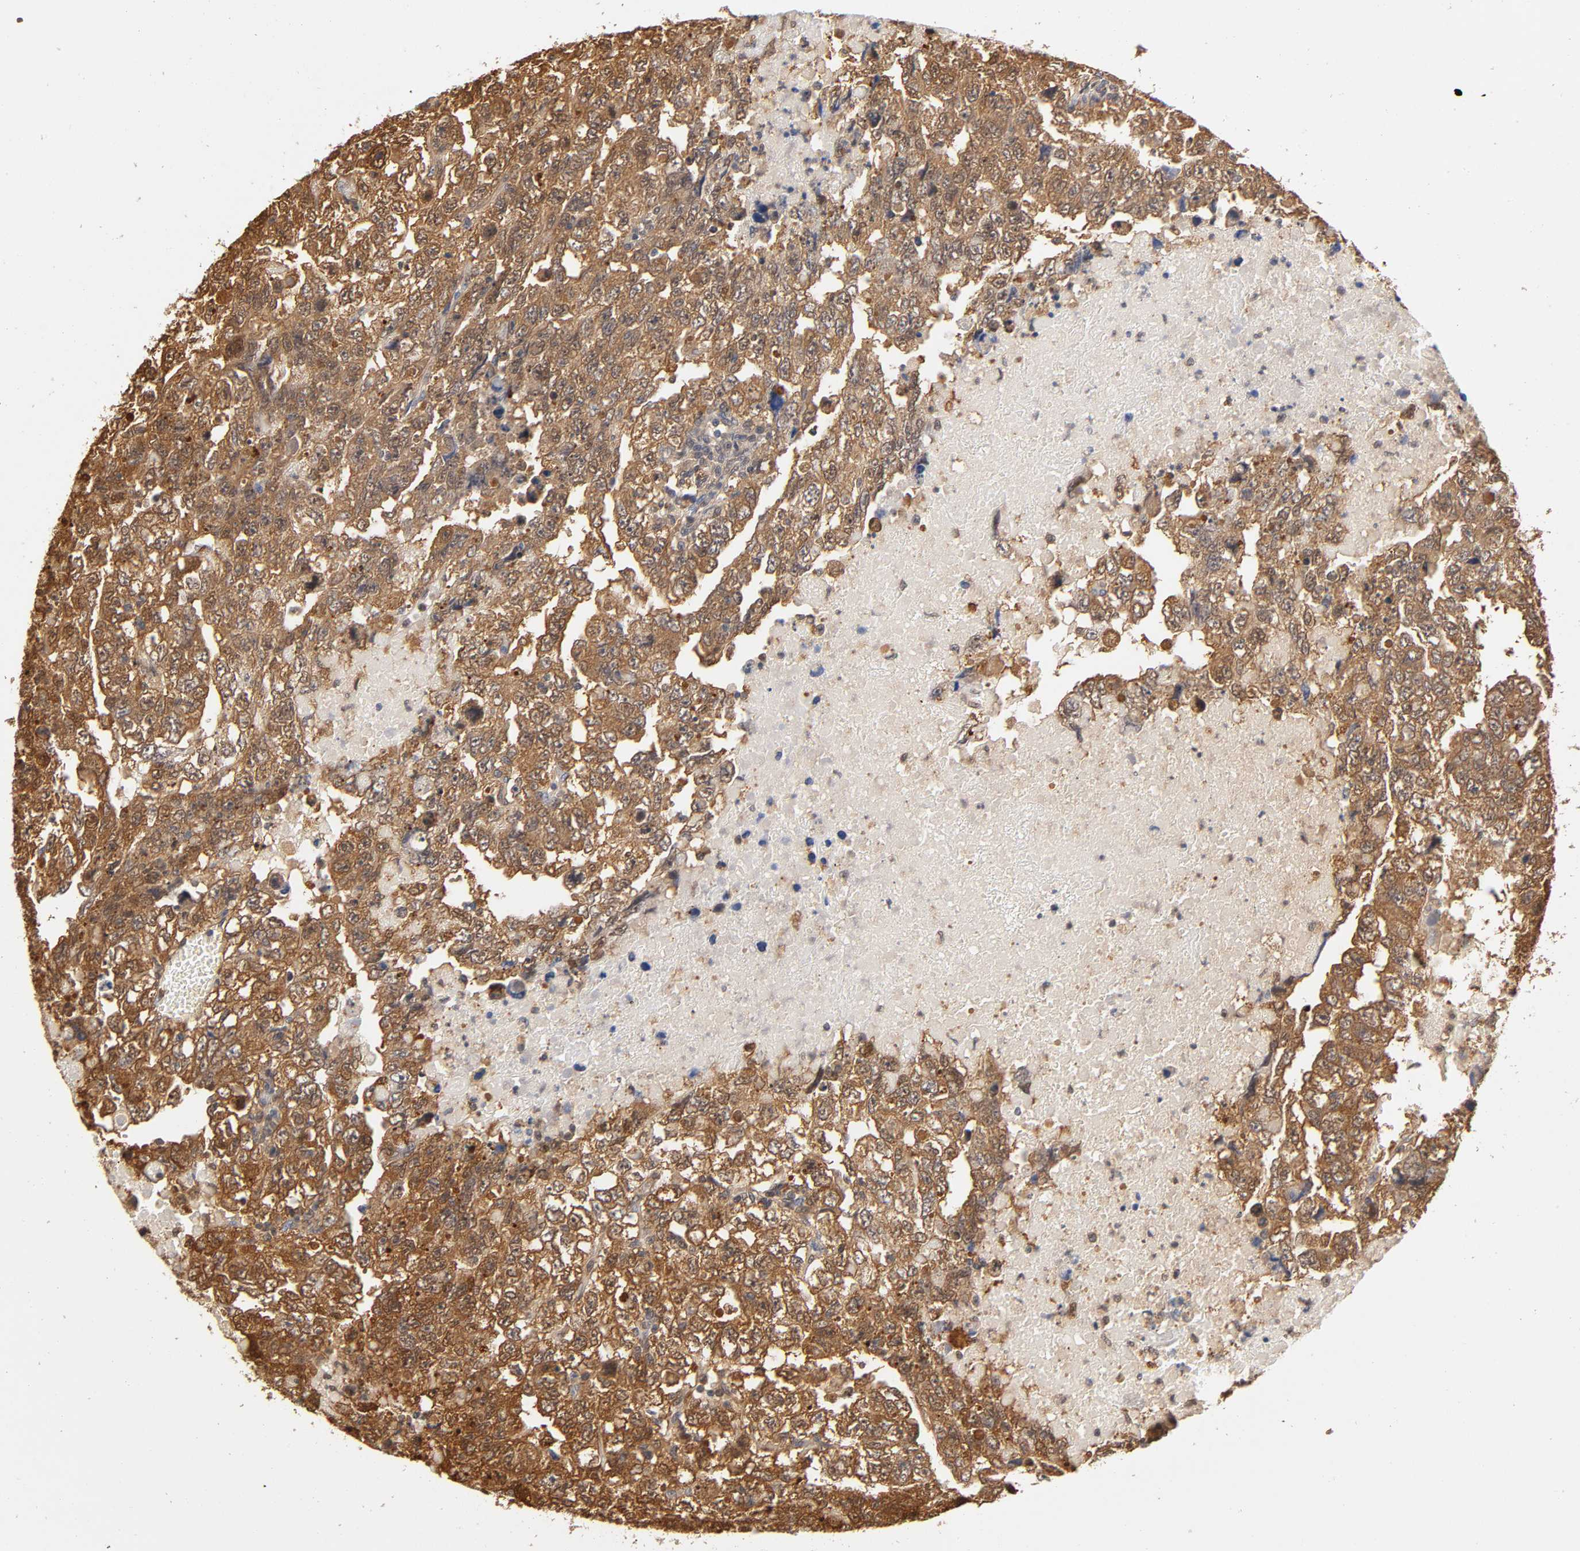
{"staining": {"intensity": "strong", "quantity": ">75%", "location": "cytoplasmic/membranous"}, "tissue": "testis cancer", "cell_type": "Tumor cells", "image_type": "cancer", "snomed": [{"axis": "morphology", "description": "Carcinoma, Embryonal, NOS"}, {"axis": "topography", "description": "Testis"}], "caption": "Protein analysis of embryonal carcinoma (testis) tissue displays strong cytoplasmic/membranous positivity in approximately >75% of tumor cells.", "gene": "DFFB", "patient": {"sex": "male", "age": 36}}